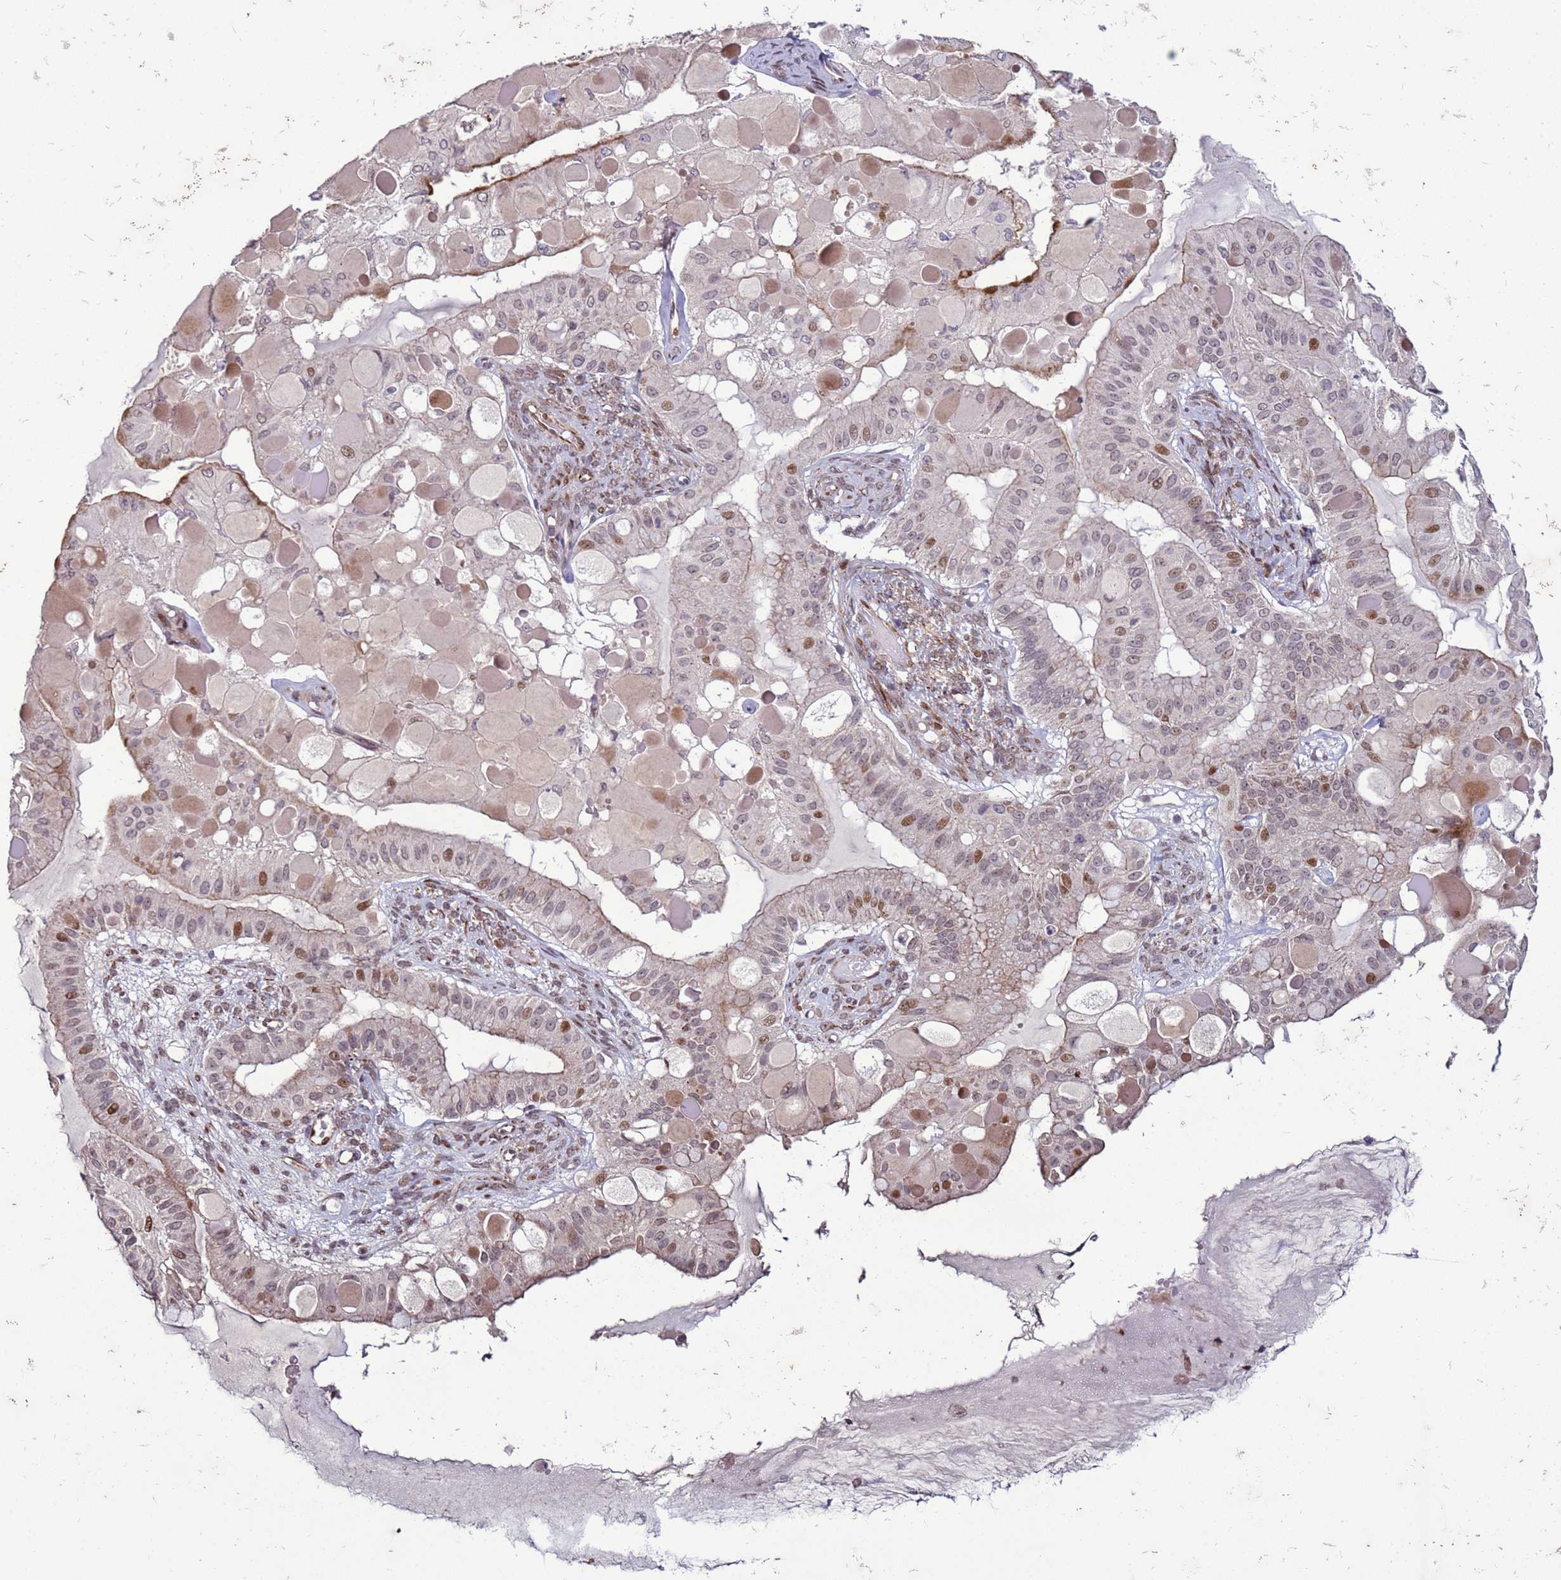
{"staining": {"intensity": "moderate", "quantity": "<25%", "location": "nuclear"}, "tissue": "ovarian cancer", "cell_type": "Tumor cells", "image_type": "cancer", "snomed": [{"axis": "morphology", "description": "Cystadenocarcinoma, mucinous, NOS"}, {"axis": "topography", "description": "Ovary"}], "caption": "The immunohistochemical stain labels moderate nuclear expression in tumor cells of ovarian cancer tissue.", "gene": "SHC3", "patient": {"sex": "female", "age": 61}}